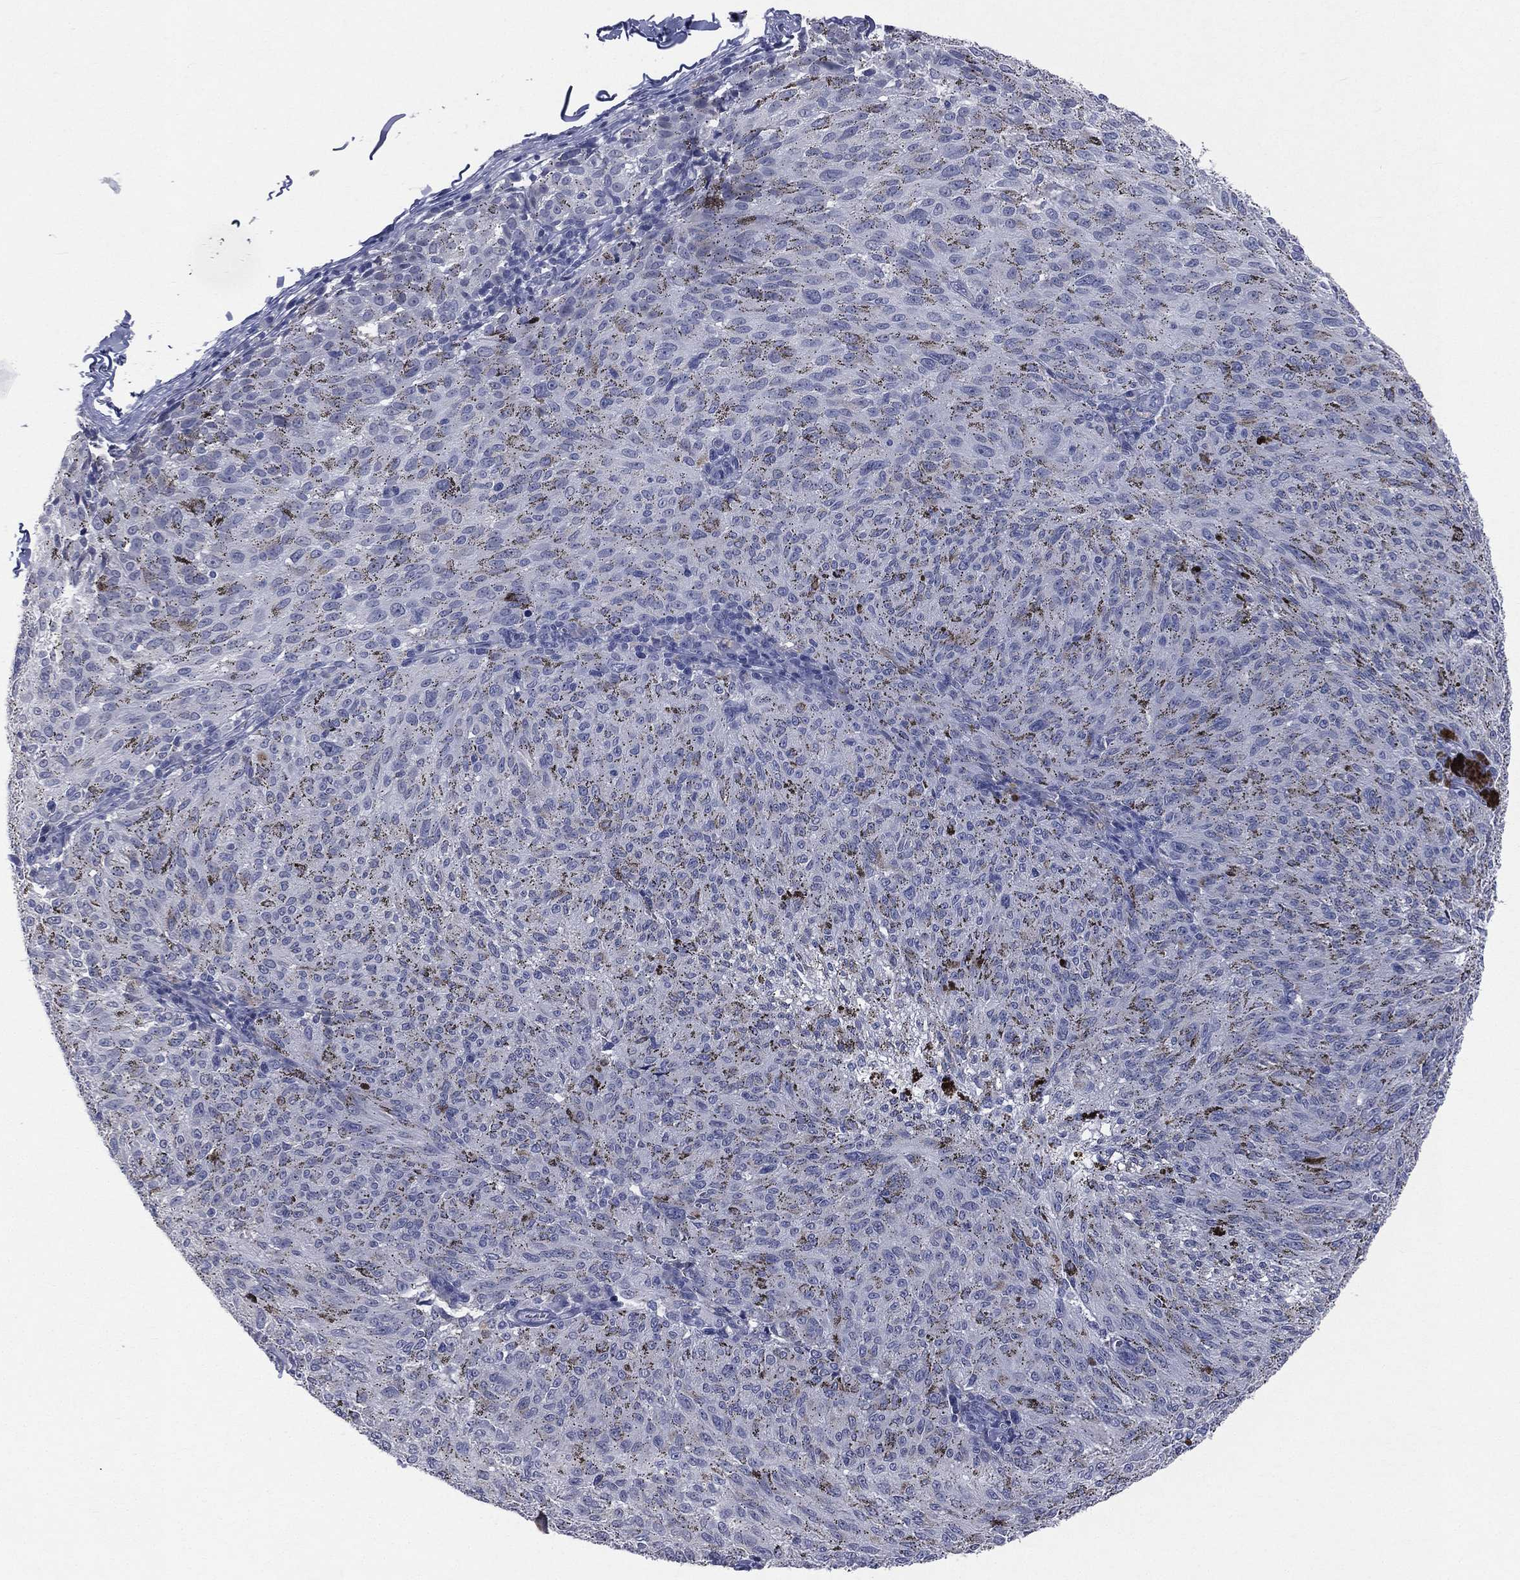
{"staining": {"intensity": "strong", "quantity": "25%-75%", "location": "cytoplasmic/membranous"}, "tissue": "melanoma", "cell_type": "Tumor cells", "image_type": "cancer", "snomed": [{"axis": "morphology", "description": "Malignant melanoma, NOS"}, {"axis": "topography", "description": "Skin"}], "caption": "Immunohistochemical staining of human malignant melanoma shows high levels of strong cytoplasmic/membranous protein expression in approximately 25%-75% of tumor cells.", "gene": "DMKN", "patient": {"sex": "female", "age": 72}}